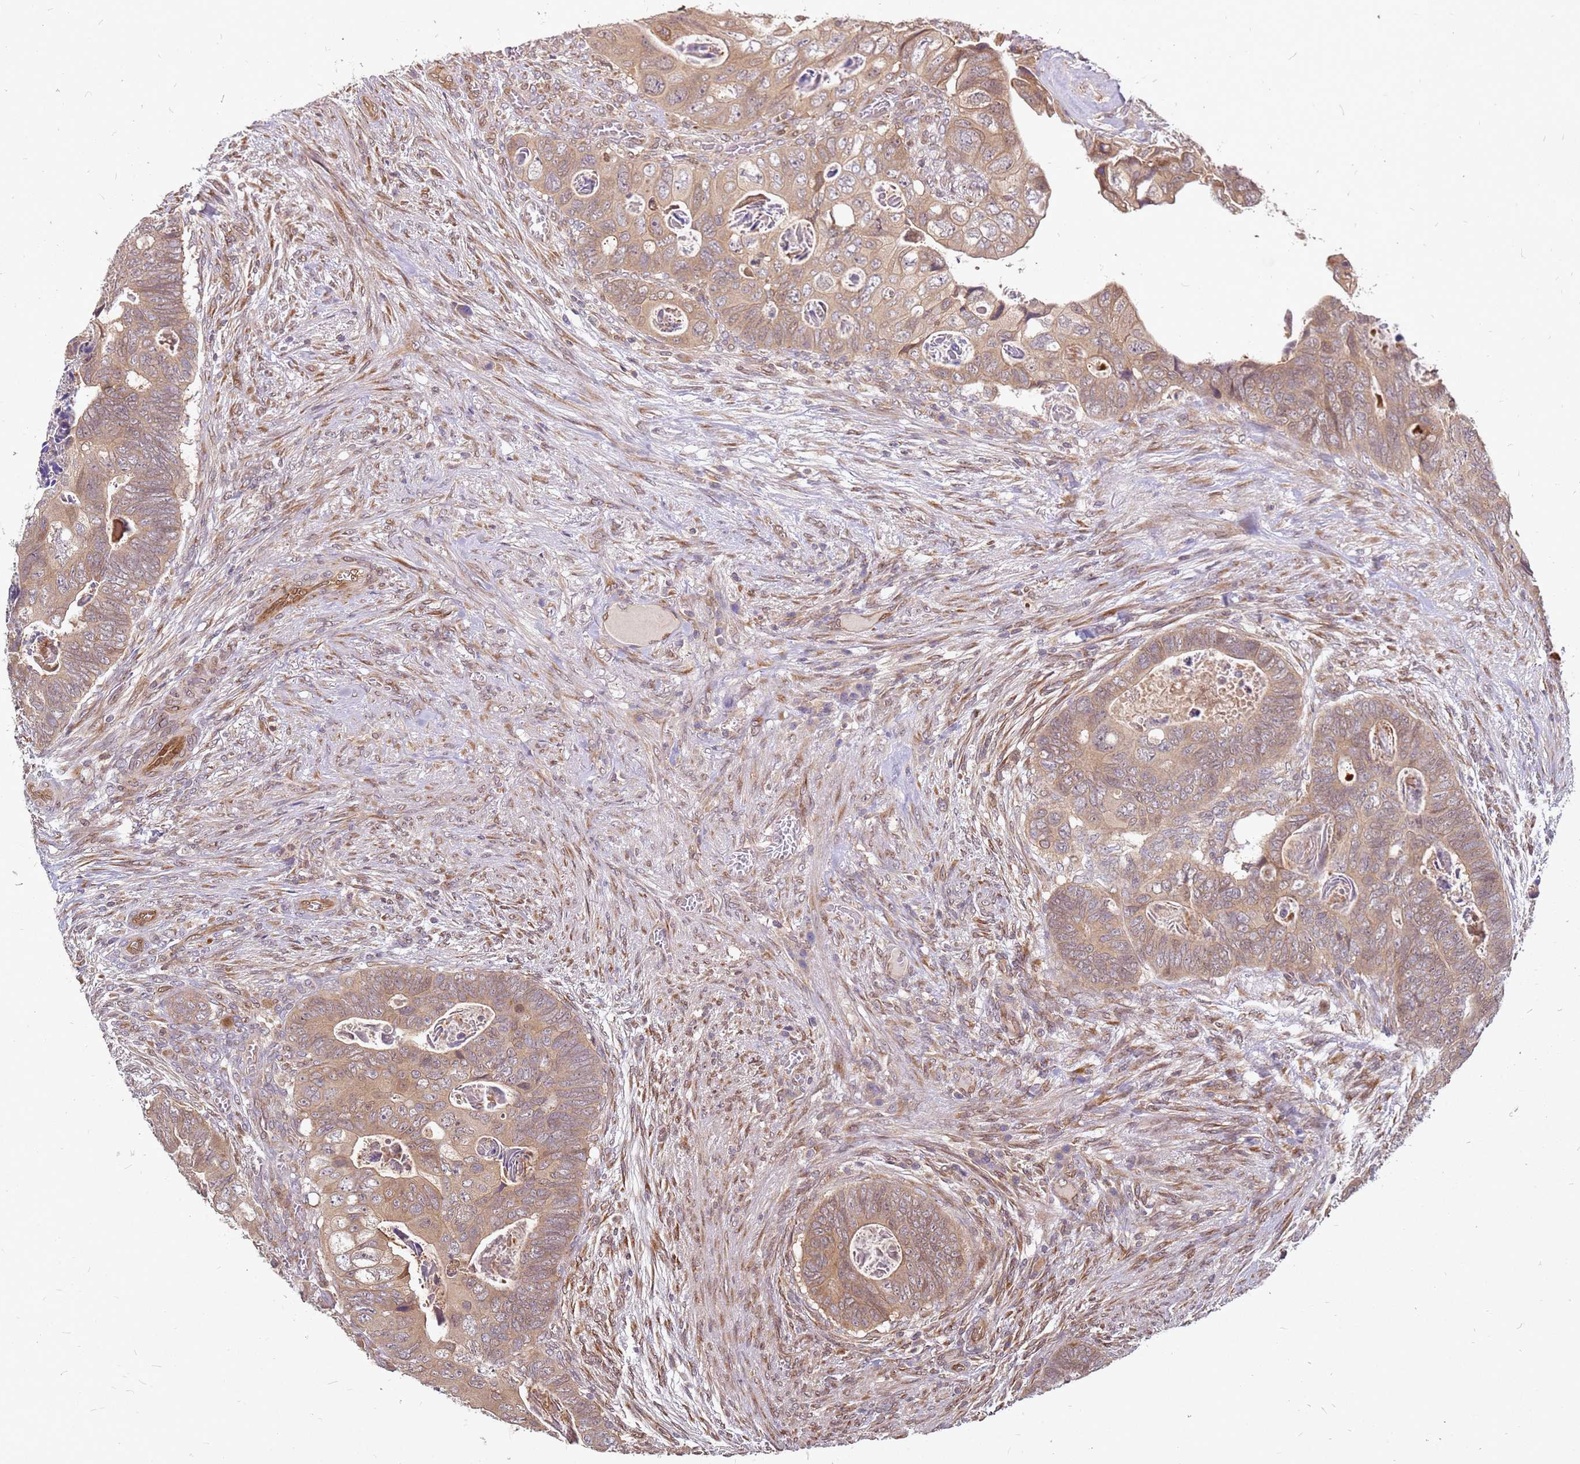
{"staining": {"intensity": "moderate", "quantity": ">75%", "location": "cytoplasmic/membranous"}, "tissue": "colorectal cancer", "cell_type": "Tumor cells", "image_type": "cancer", "snomed": [{"axis": "morphology", "description": "Adenocarcinoma, NOS"}, {"axis": "topography", "description": "Rectum"}], "caption": "A histopathology image of human colorectal cancer (adenocarcinoma) stained for a protein reveals moderate cytoplasmic/membranous brown staining in tumor cells. The protein of interest is stained brown, and the nuclei are stained in blue (DAB IHC with brightfield microscopy, high magnification).", "gene": "NUDT14", "patient": {"sex": "female", "age": 78}}